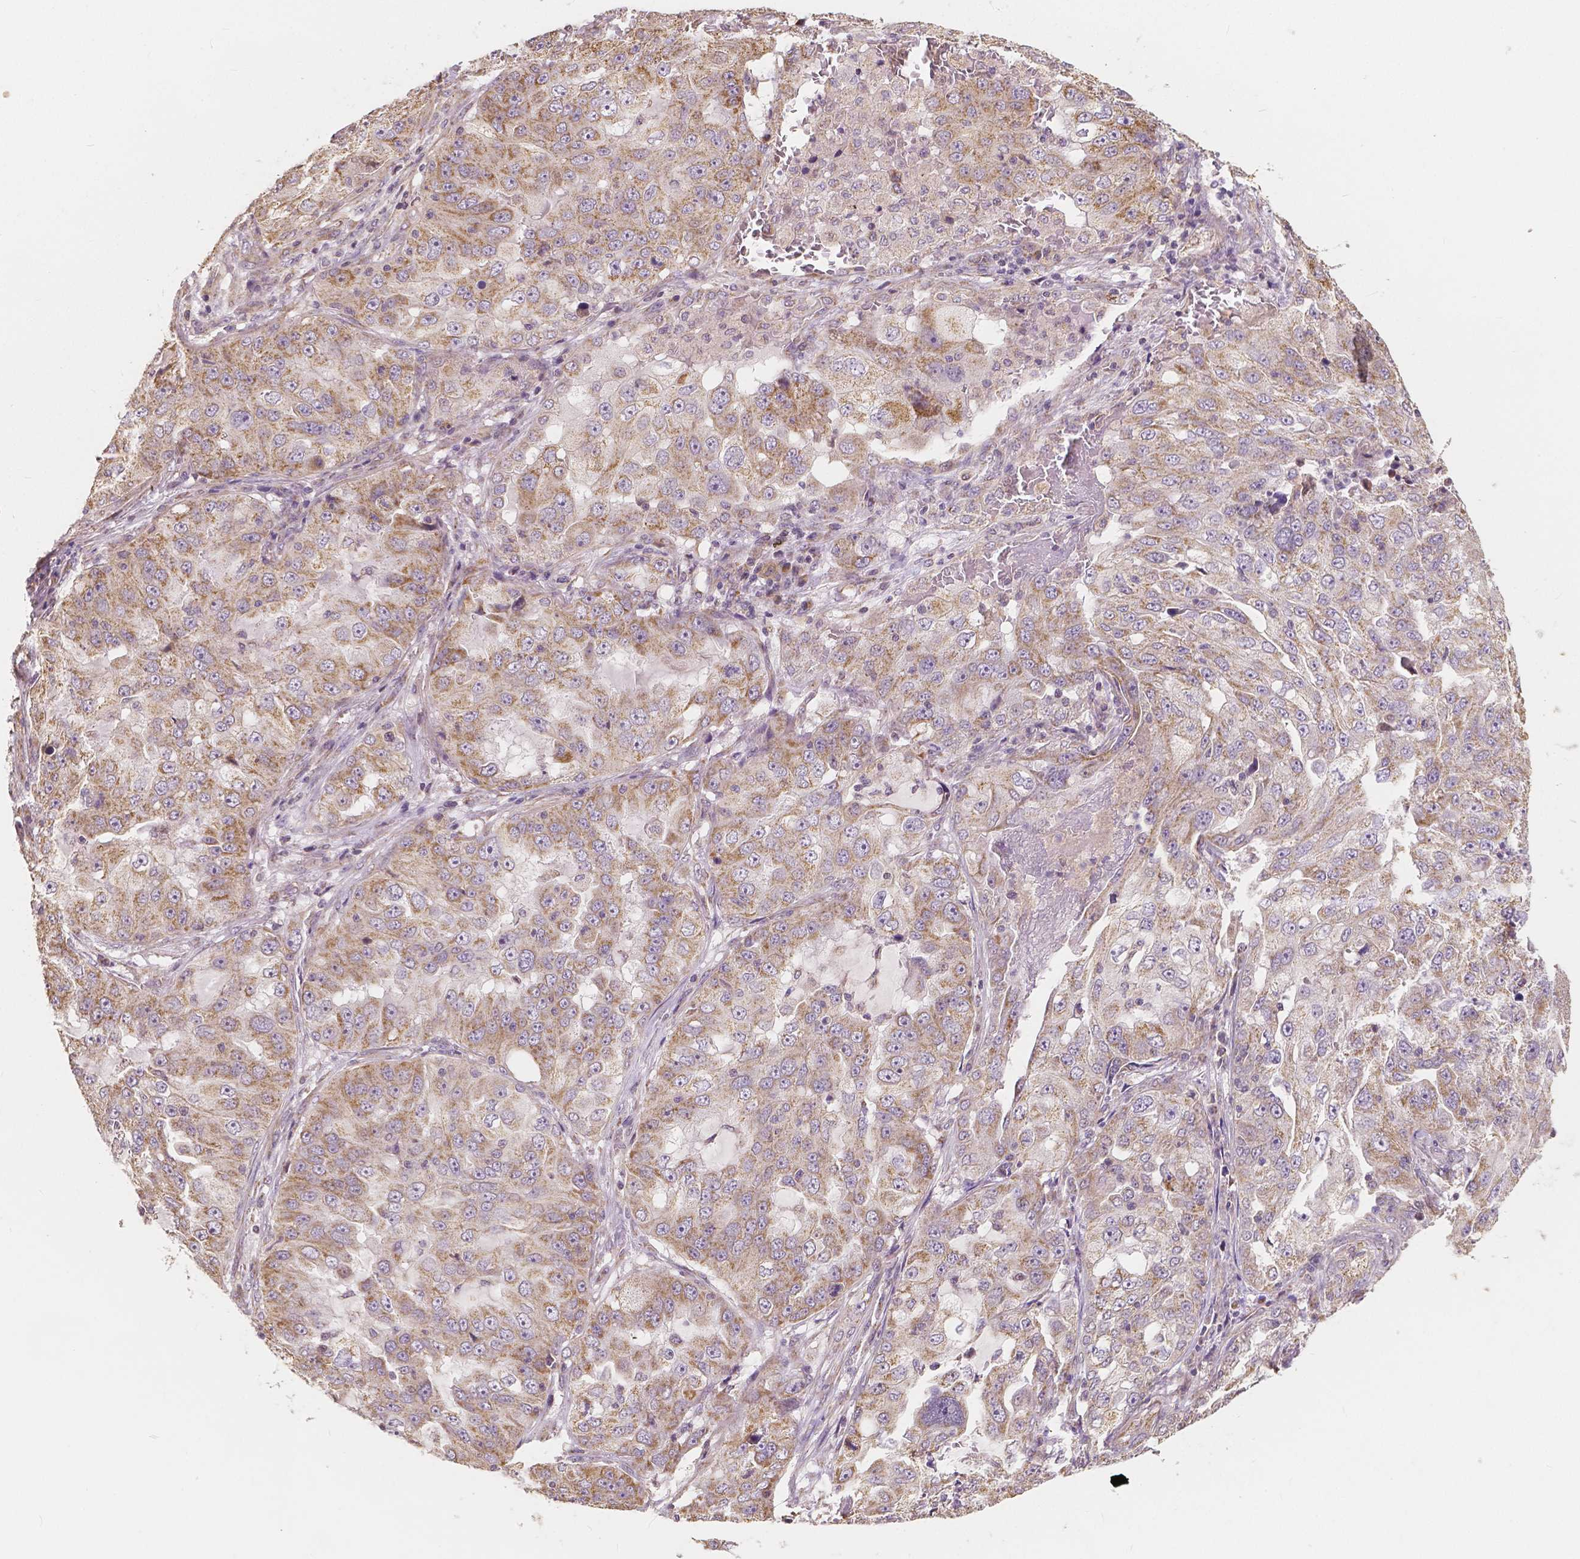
{"staining": {"intensity": "moderate", "quantity": "25%-75%", "location": "cytoplasmic/membranous"}, "tissue": "lung cancer", "cell_type": "Tumor cells", "image_type": "cancer", "snomed": [{"axis": "morphology", "description": "Adenocarcinoma, NOS"}, {"axis": "topography", "description": "Lung"}], "caption": "Lung cancer stained for a protein (brown) exhibits moderate cytoplasmic/membranous positive positivity in about 25%-75% of tumor cells.", "gene": "PEX26", "patient": {"sex": "female", "age": 61}}